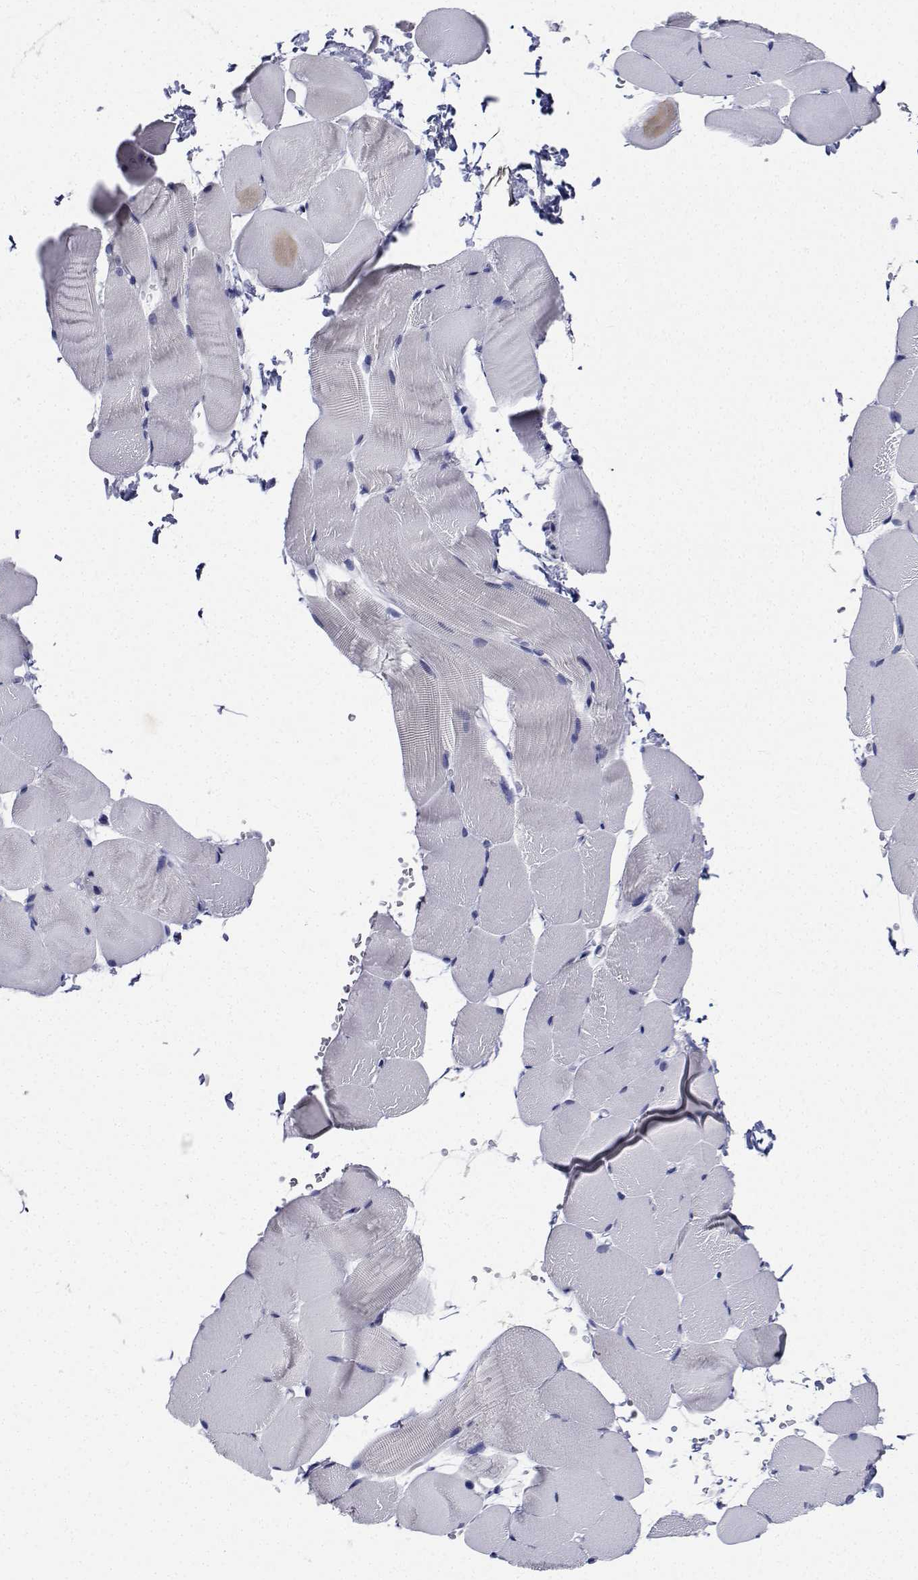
{"staining": {"intensity": "negative", "quantity": "none", "location": "none"}, "tissue": "skeletal muscle", "cell_type": "Myocytes", "image_type": "normal", "snomed": [{"axis": "morphology", "description": "Normal tissue, NOS"}, {"axis": "topography", "description": "Skeletal muscle"}], "caption": "Photomicrograph shows no protein expression in myocytes of benign skeletal muscle.", "gene": "PLXNA4", "patient": {"sex": "female", "age": 37}}